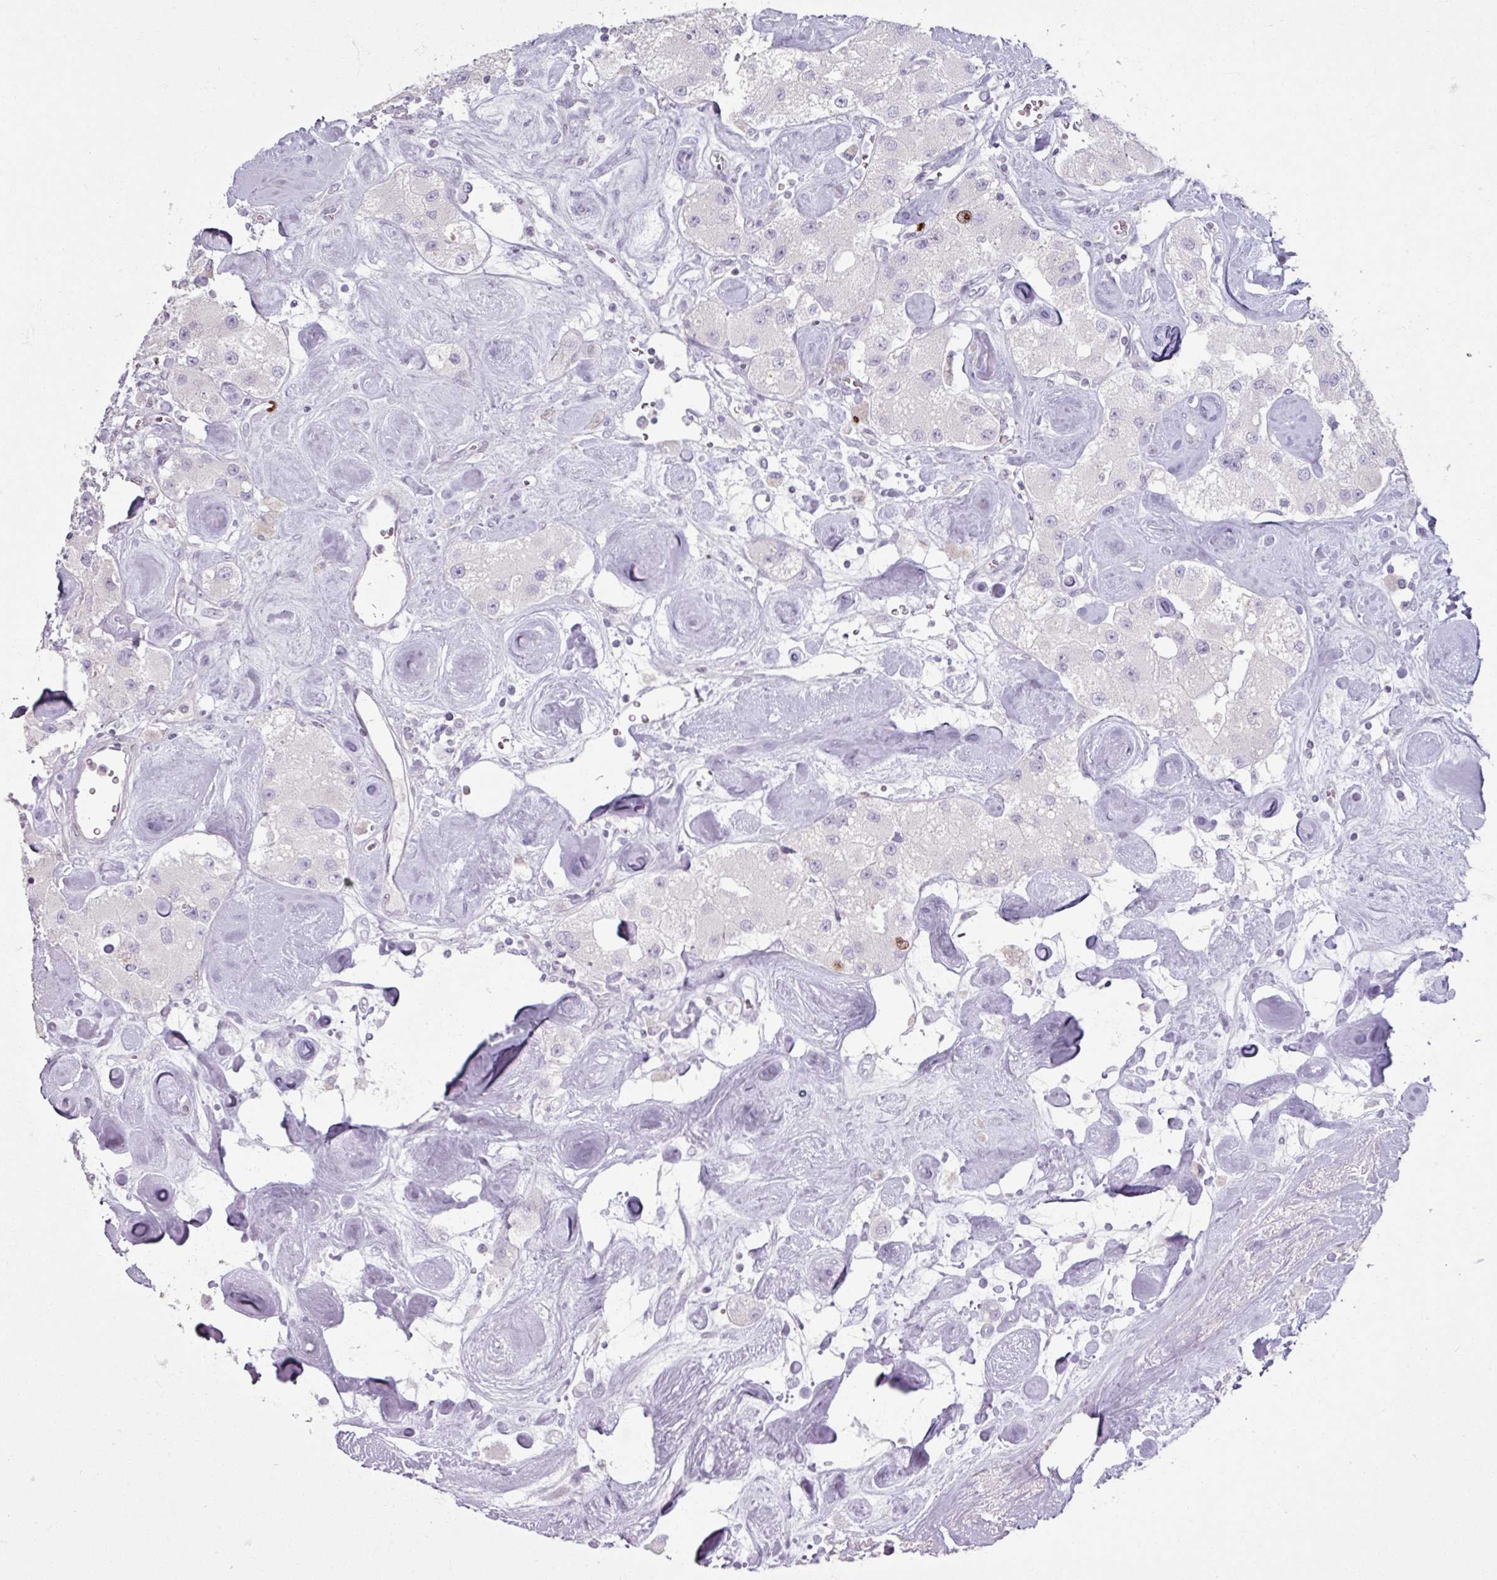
{"staining": {"intensity": "negative", "quantity": "none", "location": "none"}, "tissue": "carcinoid", "cell_type": "Tumor cells", "image_type": "cancer", "snomed": [{"axis": "morphology", "description": "Carcinoid, malignant, NOS"}, {"axis": "topography", "description": "Pancreas"}], "caption": "There is no significant positivity in tumor cells of carcinoid.", "gene": "ATAD2", "patient": {"sex": "male", "age": 41}}